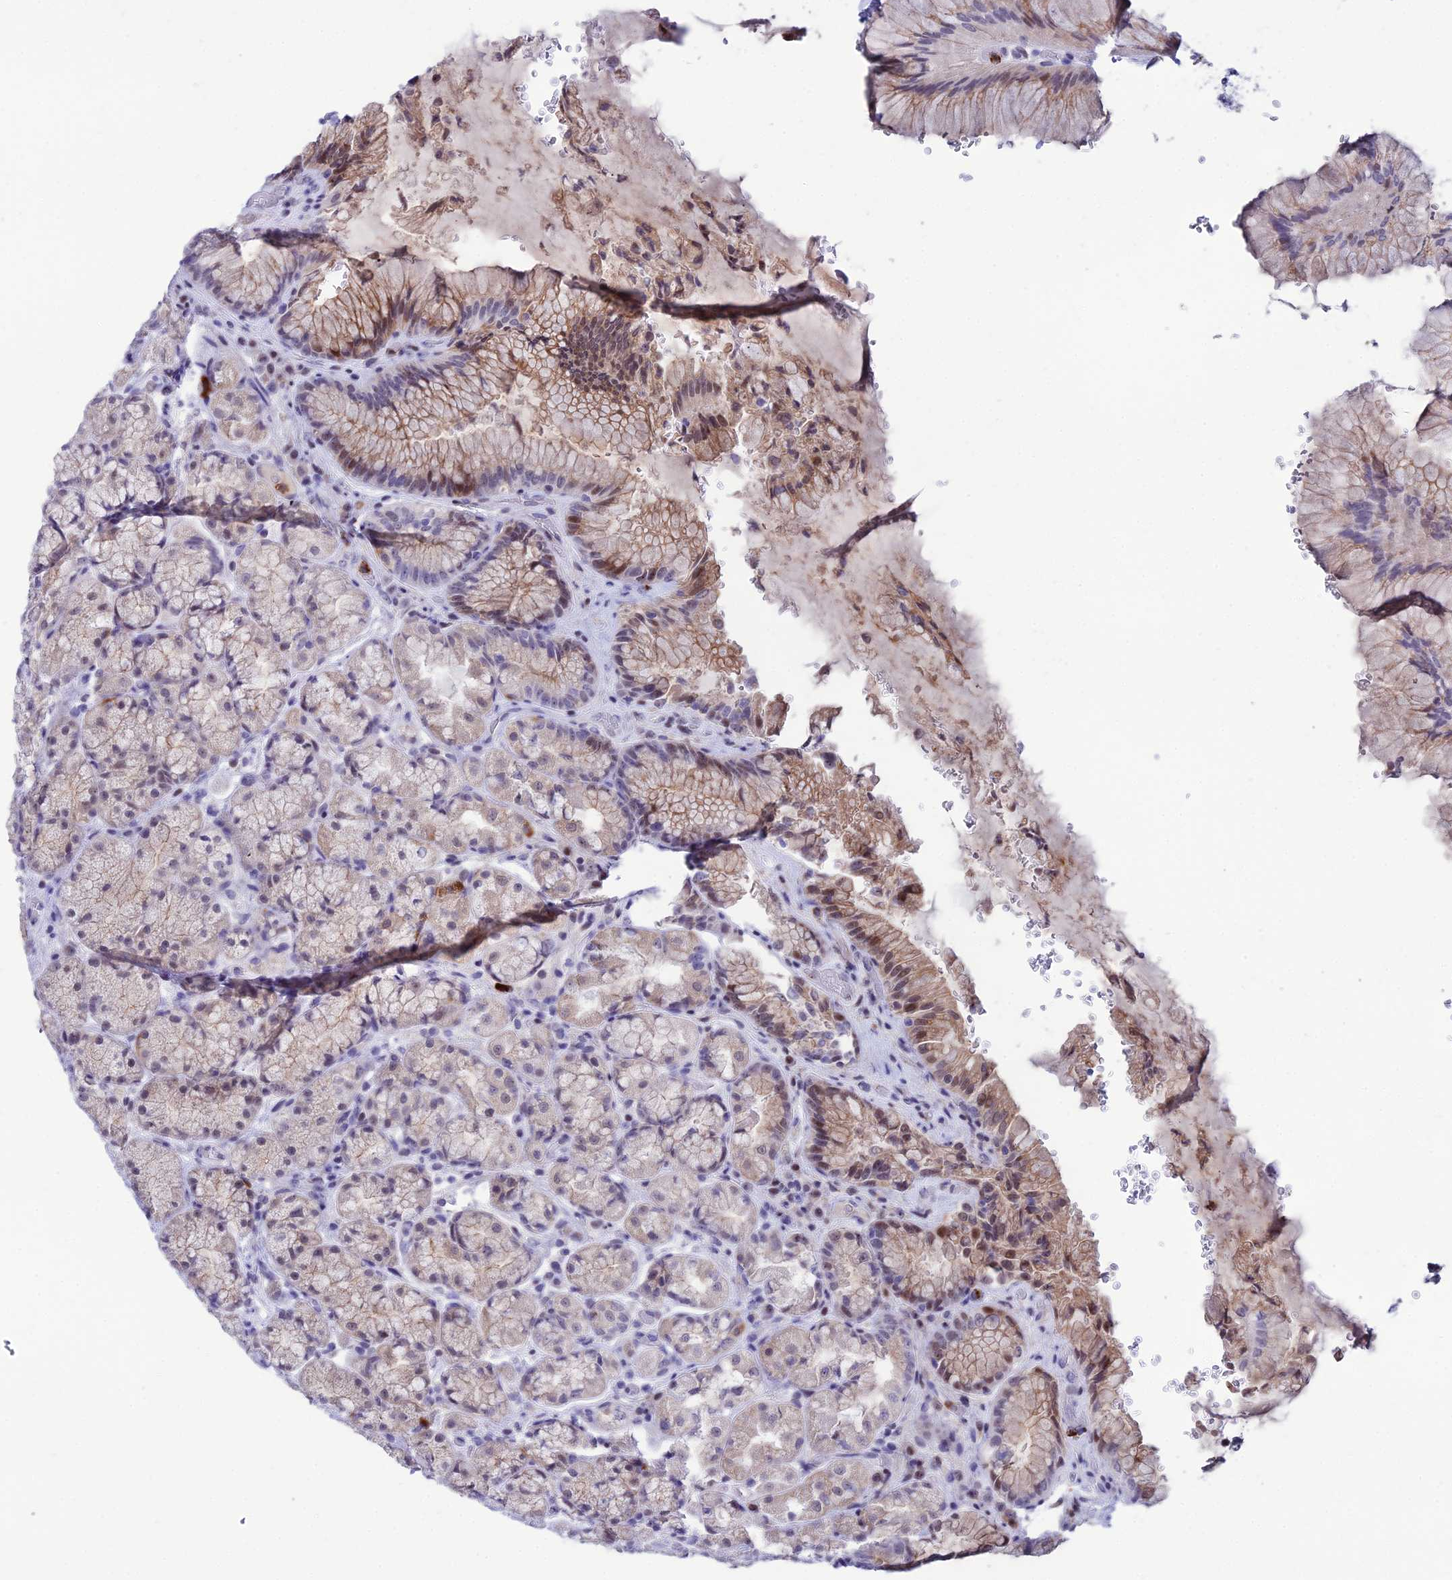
{"staining": {"intensity": "moderate", "quantity": "25%-75%", "location": "cytoplasmic/membranous,nuclear"}, "tissue": "stomach", "cell_type": "Glandular cells", "image_type": "normal", "snomed": [{"axis": "morphology", "description": "Normal tissue, NOS"}, {"axis": "topography", "description": "Stomach"}], "caption": "High-power microscopy captured an IHC image of unremarkable stomach, revealing moderate cytoplasmic/membranous,nuclear staining in about 25%-75% of glandular cells.", "gene": "MFSD2B", "patient": {"sex": "male", "age": 63}}